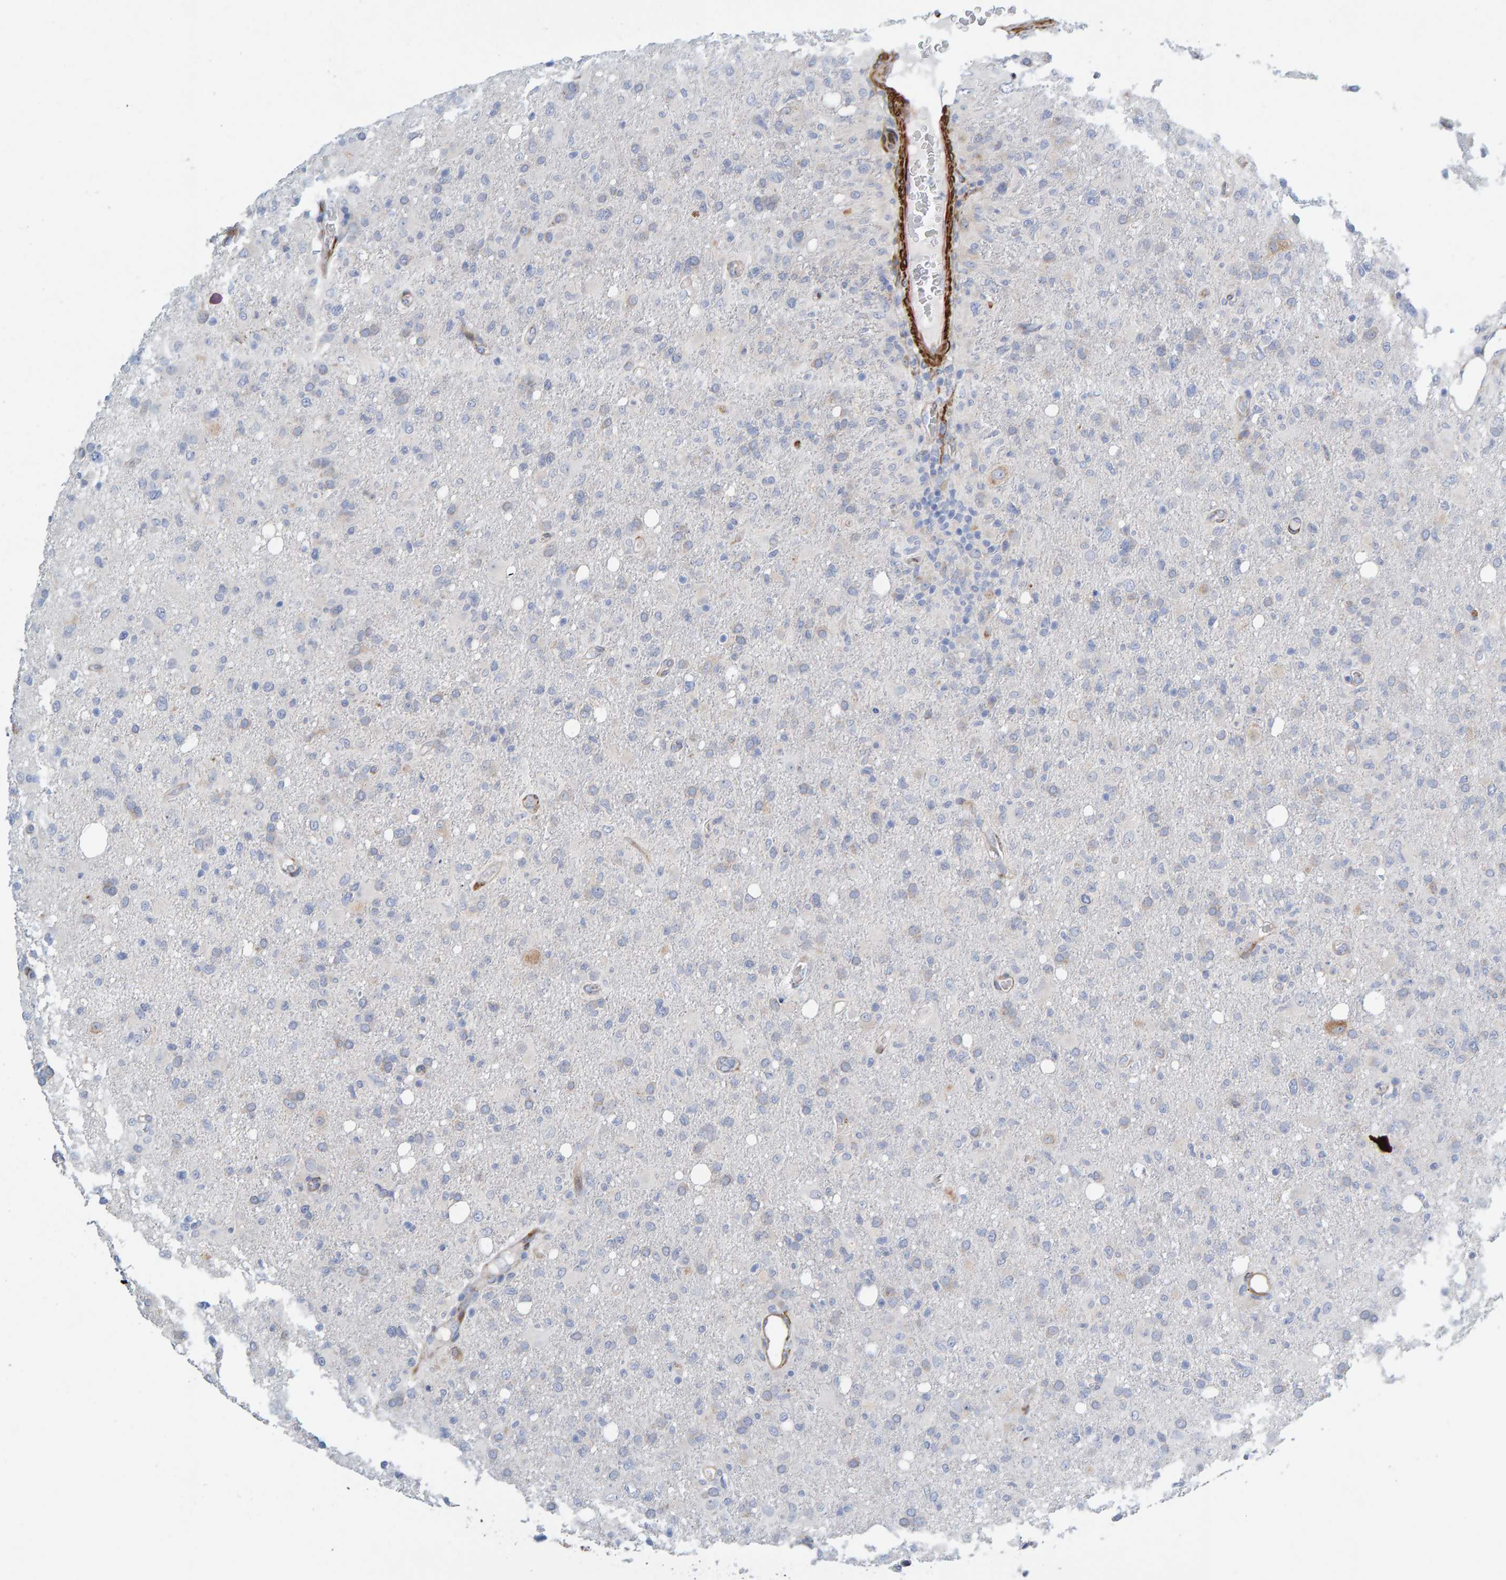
{"staining": {"intensity": "negative", "quantity": "none", "location": "none"}, "tissue": "glioma", "cell_type": "Tumor cells", "image_type": "cancer", "snomed": [{"axis": "morphology", "description": "Glioma, malignant, High grade"}, {"axis": "topography", "description": "Brain"}], "caption": "Micrograph shows no significant protein staining in tumor cells of malignant glioma (high-grade).", "gene": "MMP16", "patient": {"sex": "female", "age": 57}}